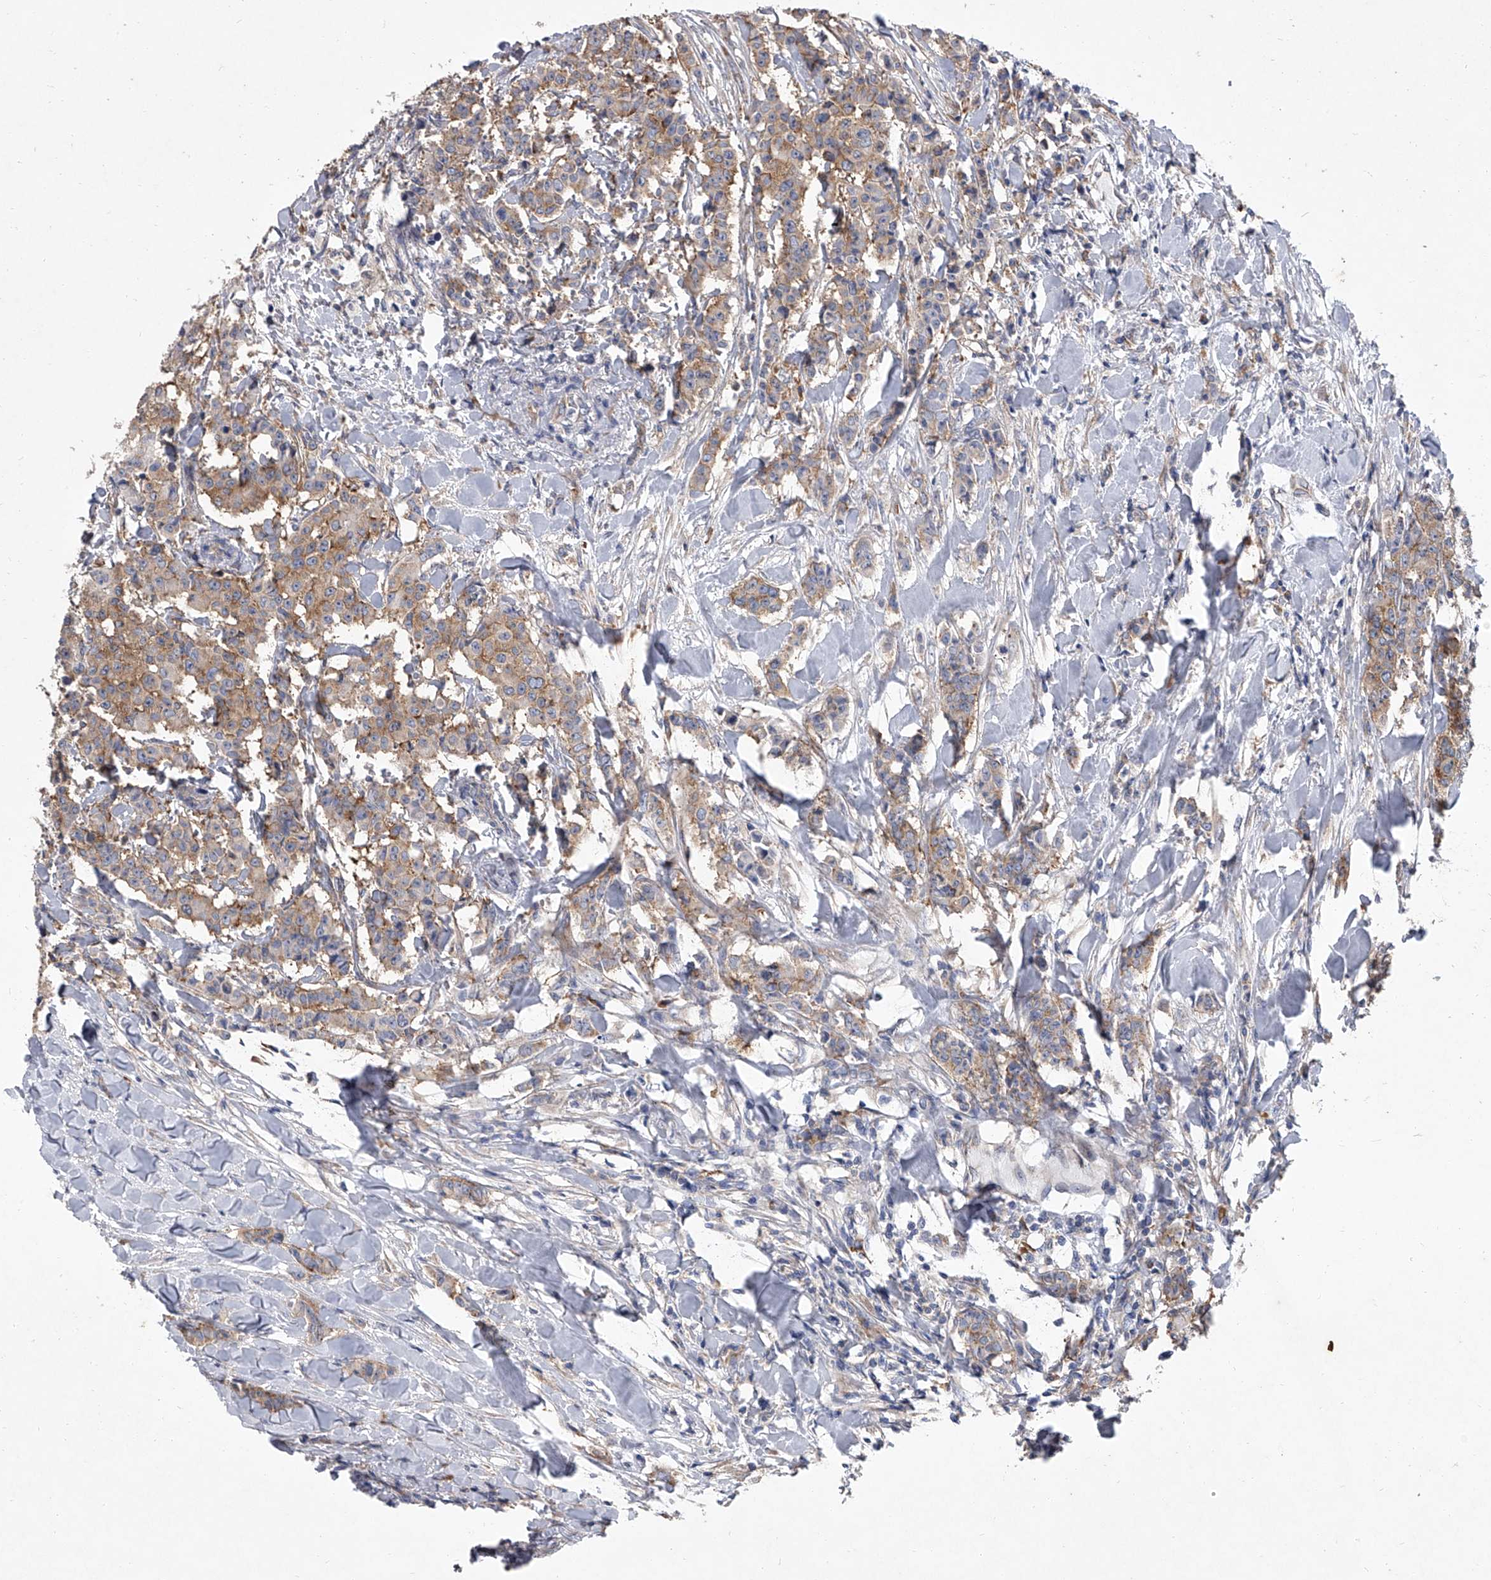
{"staining": {"intensity": "moderate", "quantity": ">75%", "location": "cytoplasmic/membranous"}, "tissue": "breast cancer", "cell_type": "Tumor cells", "image_type": "cancer", "snomed": [{"axis": "morphology", "description": "Duct carcinoma"}, {"axis": "topography", "description": "Breast"}], "caption": "High-power microscopy captured an IHC histopathology image of infiltrating ductal carcinoma (breast), revealing moderate cytoplasmic/membranous staining in approximately >75% of tumor cells.", "gene": "EIF2S2", "patient": {"sex": "female", "age": 40}}